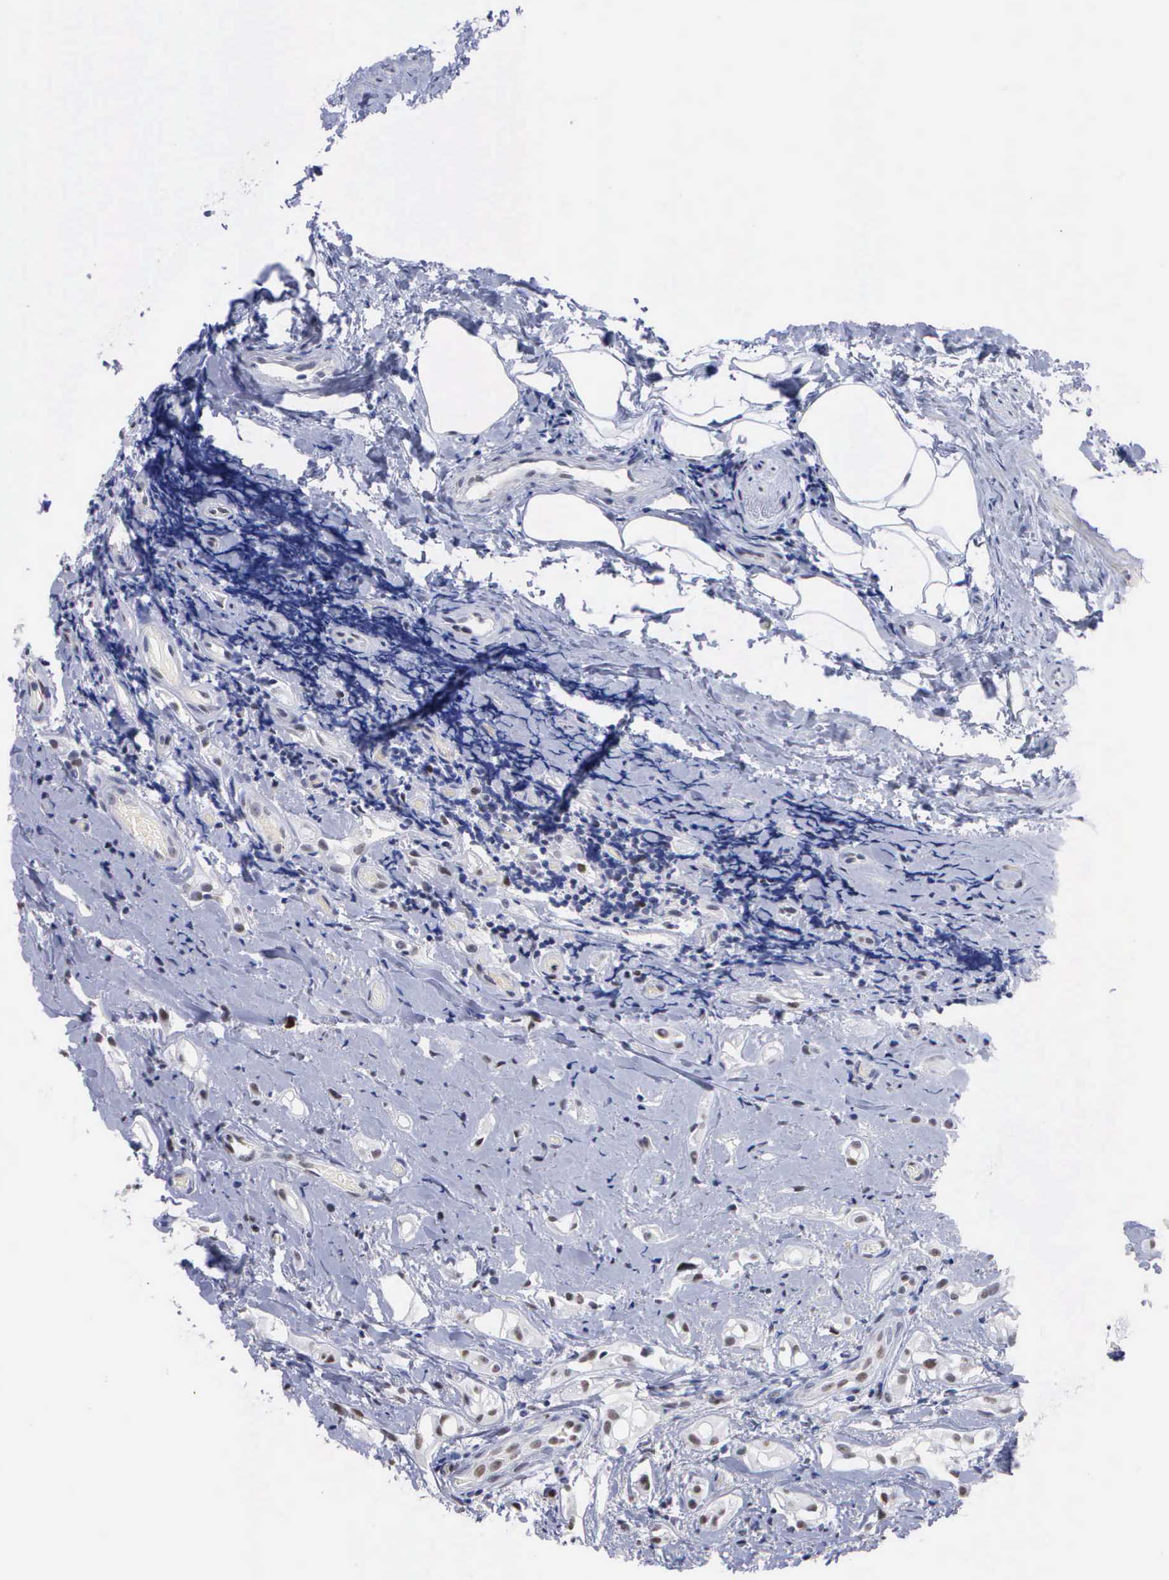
{"staining": {"intensity": "negative", "quantity": "none", "location": "none"}, "tissue": "epididymis", "cell_type": "Glandular cells", "image_type": "normal", "snomed": [{"axis": "morphology", "description": "Normal tissue, NOS"}, {"axis": "topography", "description": "Epididymis"}], "caption": "Immunohistochemical staining of normal epididymis exhibits no significant expression in glandular cells.", "gene": "SPIN3", "patient": {"sex": "male", "age": 74}}